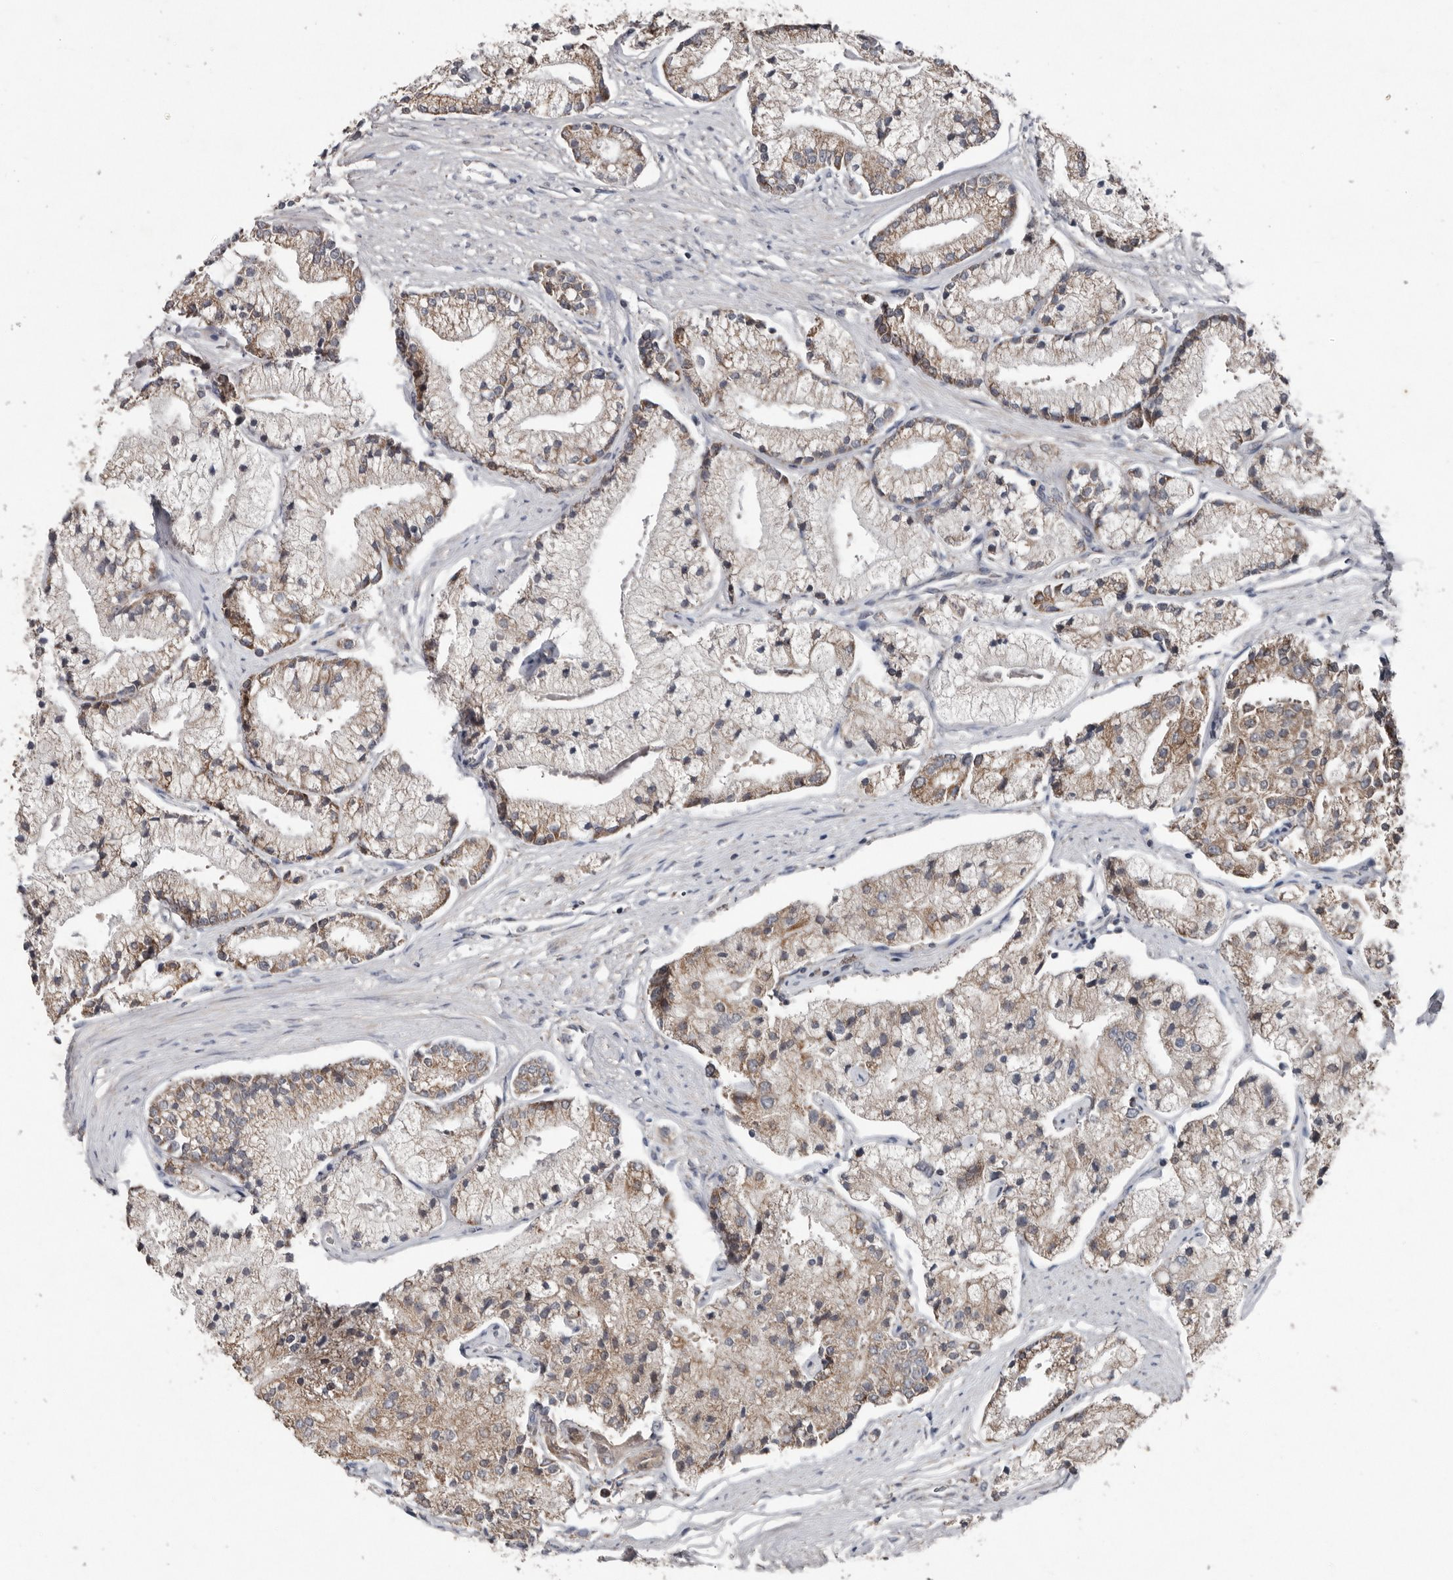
{"staining": {"intensity": "weak", "quantity": "25%-75%", "location": "cytoplasmic/membranous"}, "tissue": "prostate cancer", "cell_type": "Tumor cells", "image_type": "cancer", "snomed": [{"axis": "morphology", "description": "Adenocarcinoma, High grade"}, {"axis": "topography", "description": "Prostate"}], "caption": "Weak cytoplasmic/membranous expression for a protein is present in about 25%-75% of tumor cells of prostate cancer (high-grade adenocarcinoma) using immunohistochemistry.", "gene": "CHML", "patient": {"sex": "male", "age": 50}}